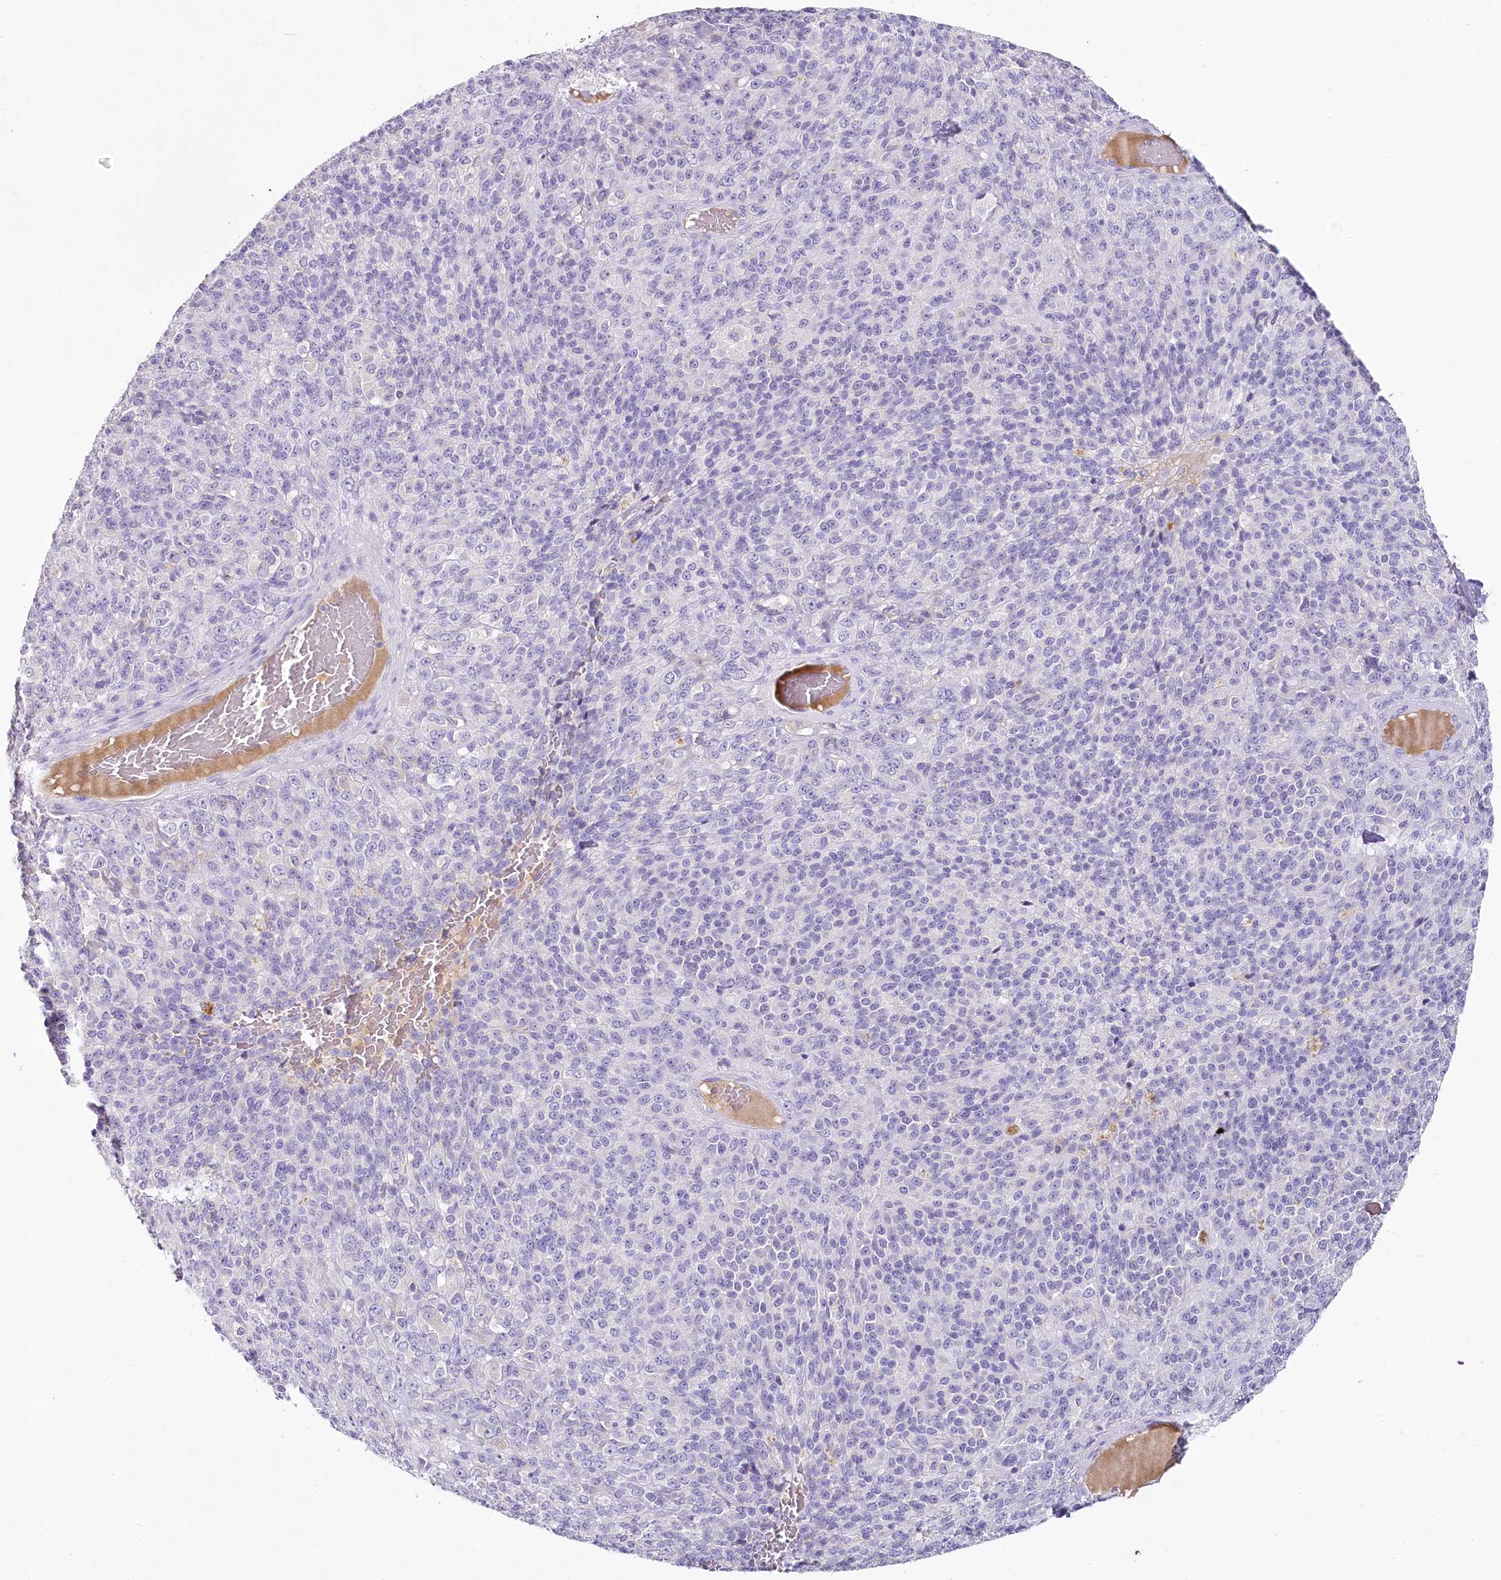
{"staining": {"intensity": "negative", "quantity": "none", "location": "none"}, "tissue": "melanoma", "cell_type": "Tumor cells", "image_type": "cancer", "snomed": [{"axis": "morphology", "description": "Malignant melanoma, Metastatic site"}, {"axis": "topography", "description": "Brain"}], "caption": "IHC micrograph of neoplastic tissue: human malignant melanoma (metastatic site) stained with DAB shows no significant protein expression in tumor cells. (DAB IHC with hematoxylin counter stain).", "gene": "HPD", "patient": {"sex": "female", "age": 56}}